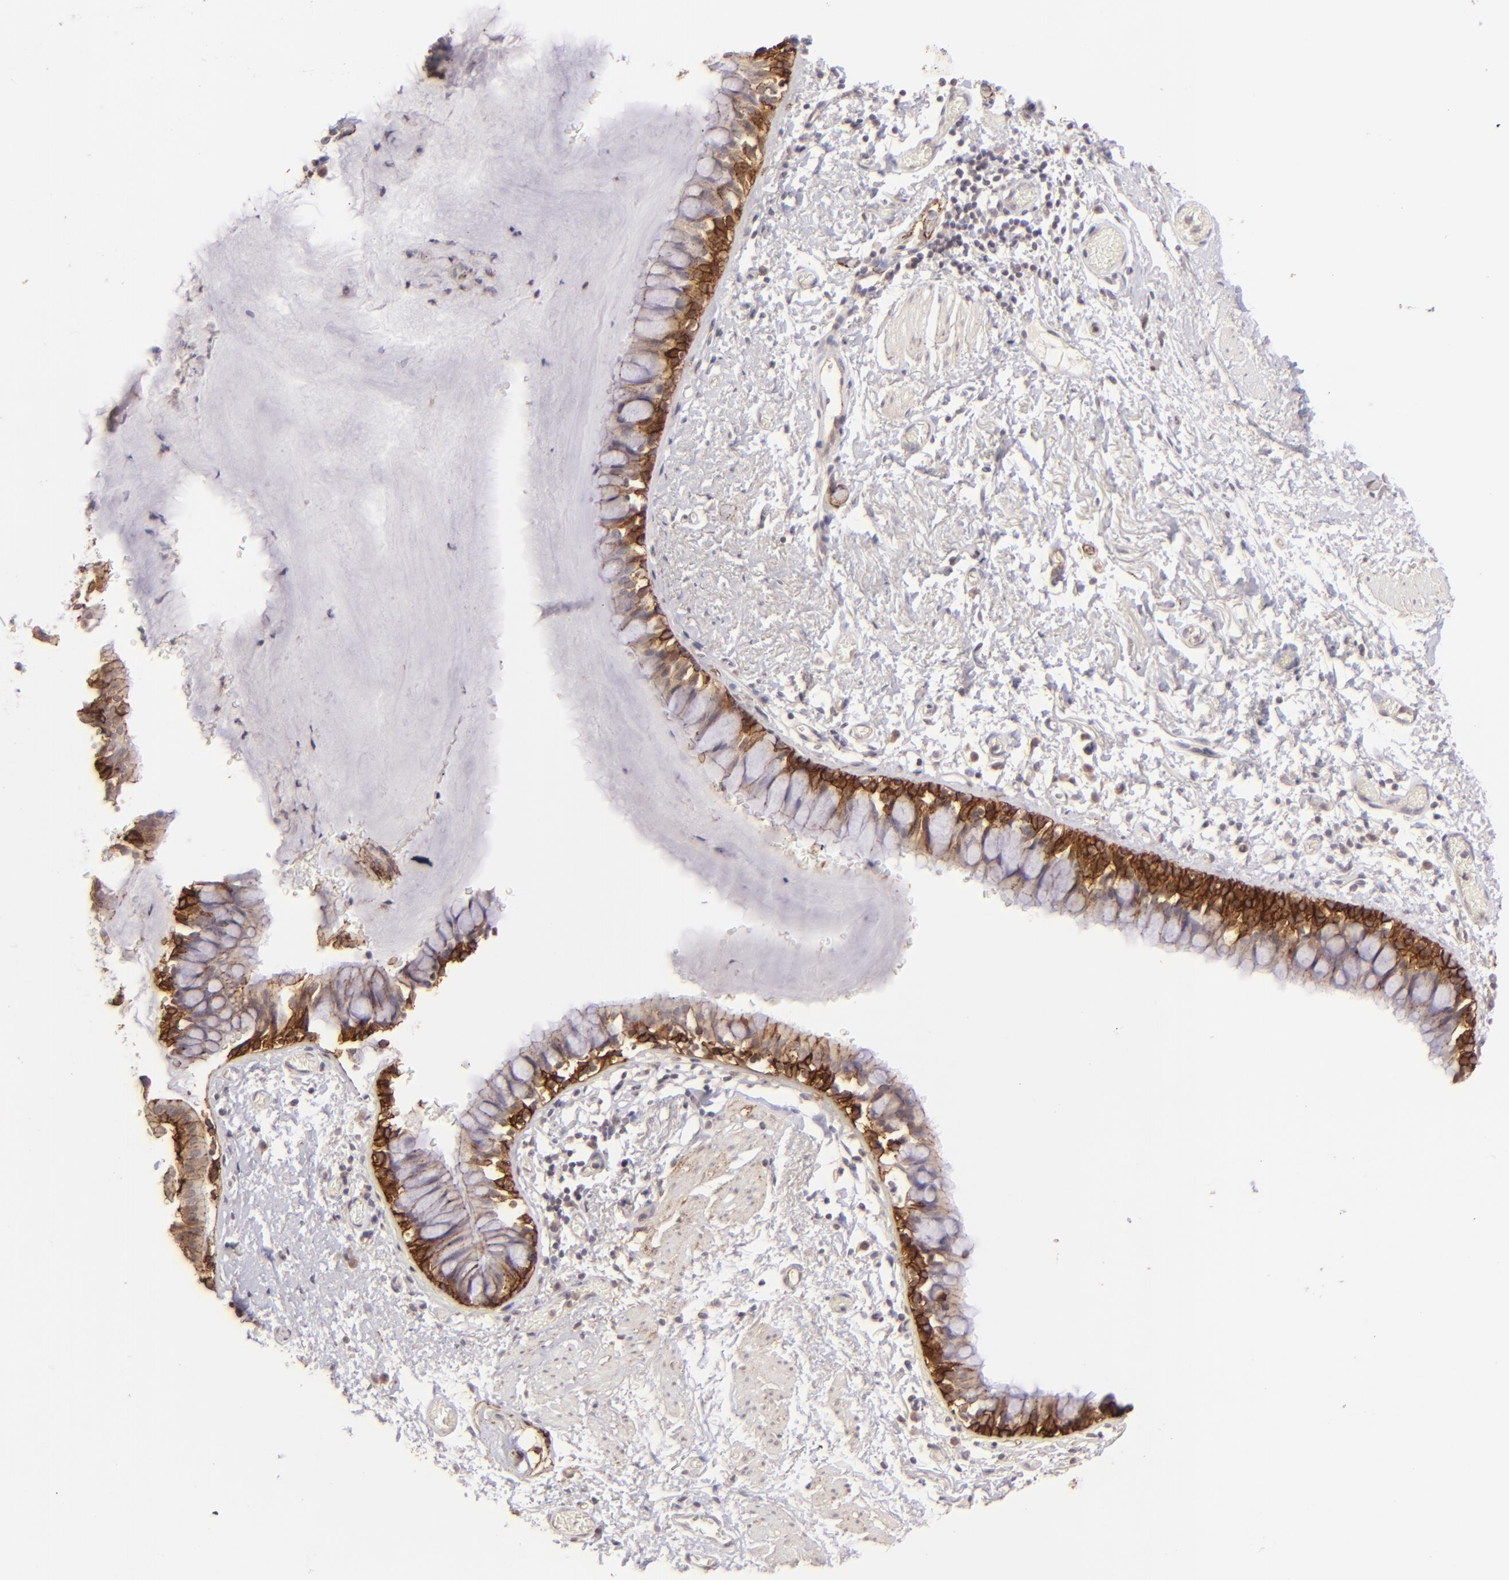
{"staining": {"intensity": "strong", "quantity": ">75%", "location": "cytoplasmic/membranous"}, "tissue": "bronchus", "cell_type": "Respiratory epithelial cells", "image_type": "normal", "snomed": [{"axis": "morphology", "description": "Normal tissue, NOS"}, {"axis": "topography", "description": "Lymph node of abdomen"}, {"axis": "topography", "description": "Lymph node of pelvis"}], "caption": "Strong cytoplasmic/membranous expression for a protein is present in about >75% of respiratory epithelial cells of normal bronchus using immunohistochemistry.", "gene": "CLDN1", "patient": {"sex": "female", "age": 65}}